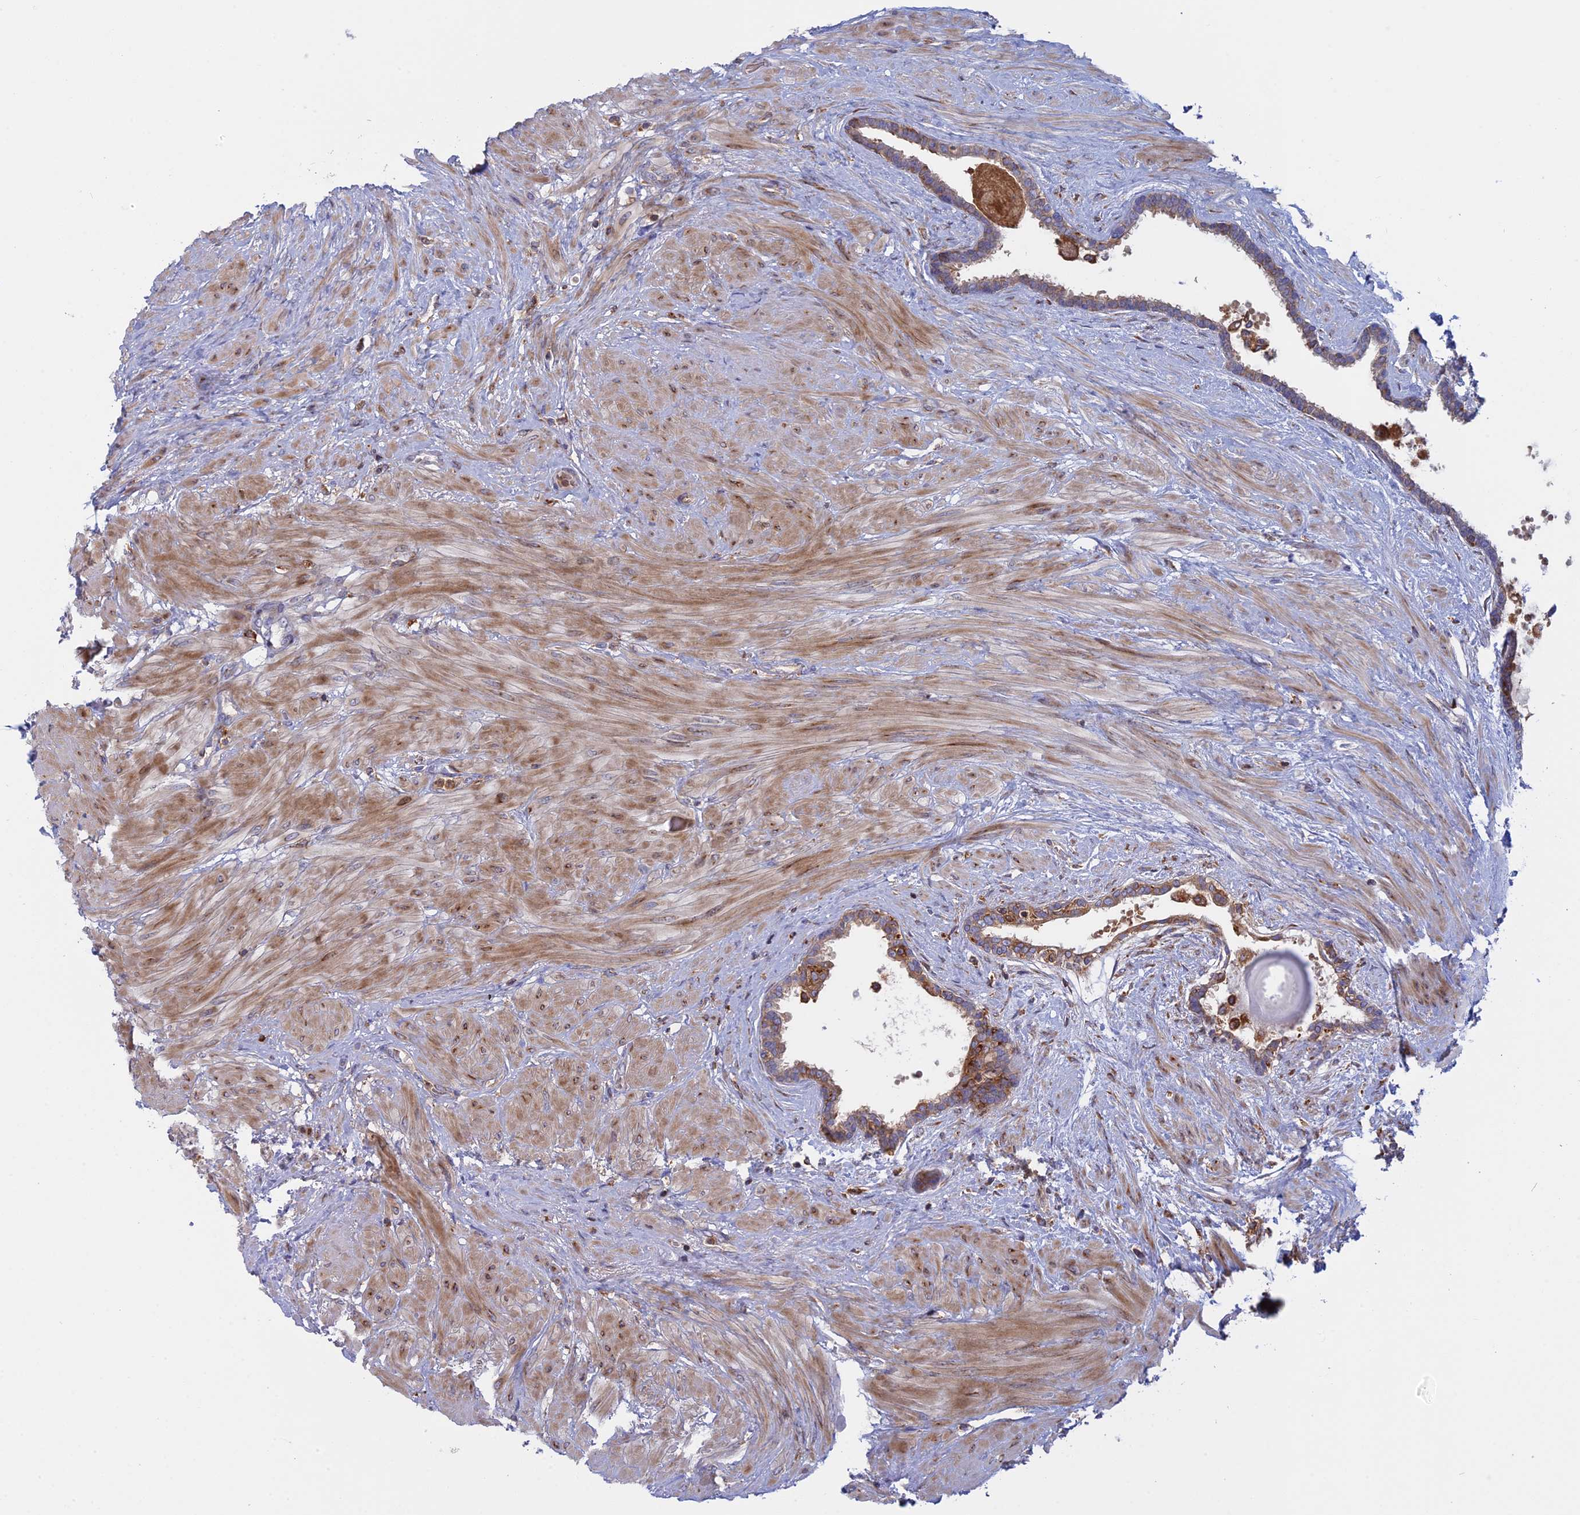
{"staining": {"intensity": "moderate", "quantity": "25%-75%", "location": "cytoplasmic/membranous"}, "tissue": "prostate", "cell_type": "Glandular cells", "image_type": "normal", "snomed": [{"axis": "morphology", "description": "Normal tissue, NOS"}, {"axis": "topography", "description": "Prostate"}], "caption": "Immunohistochemical staining of benign prostate demonstrates 25%-75% levels of moderate cytoplasmic/membranous protein positivity in approximately 25%-75% of glandular cells. Using DAB (3,3'-diaminobenzidine) (brown) and hematoxylin (blue) stains, captured at high magnification using brightfield microscopy.", "gene": "GMIP", "patient": {"sex": "male", "age": 48}}